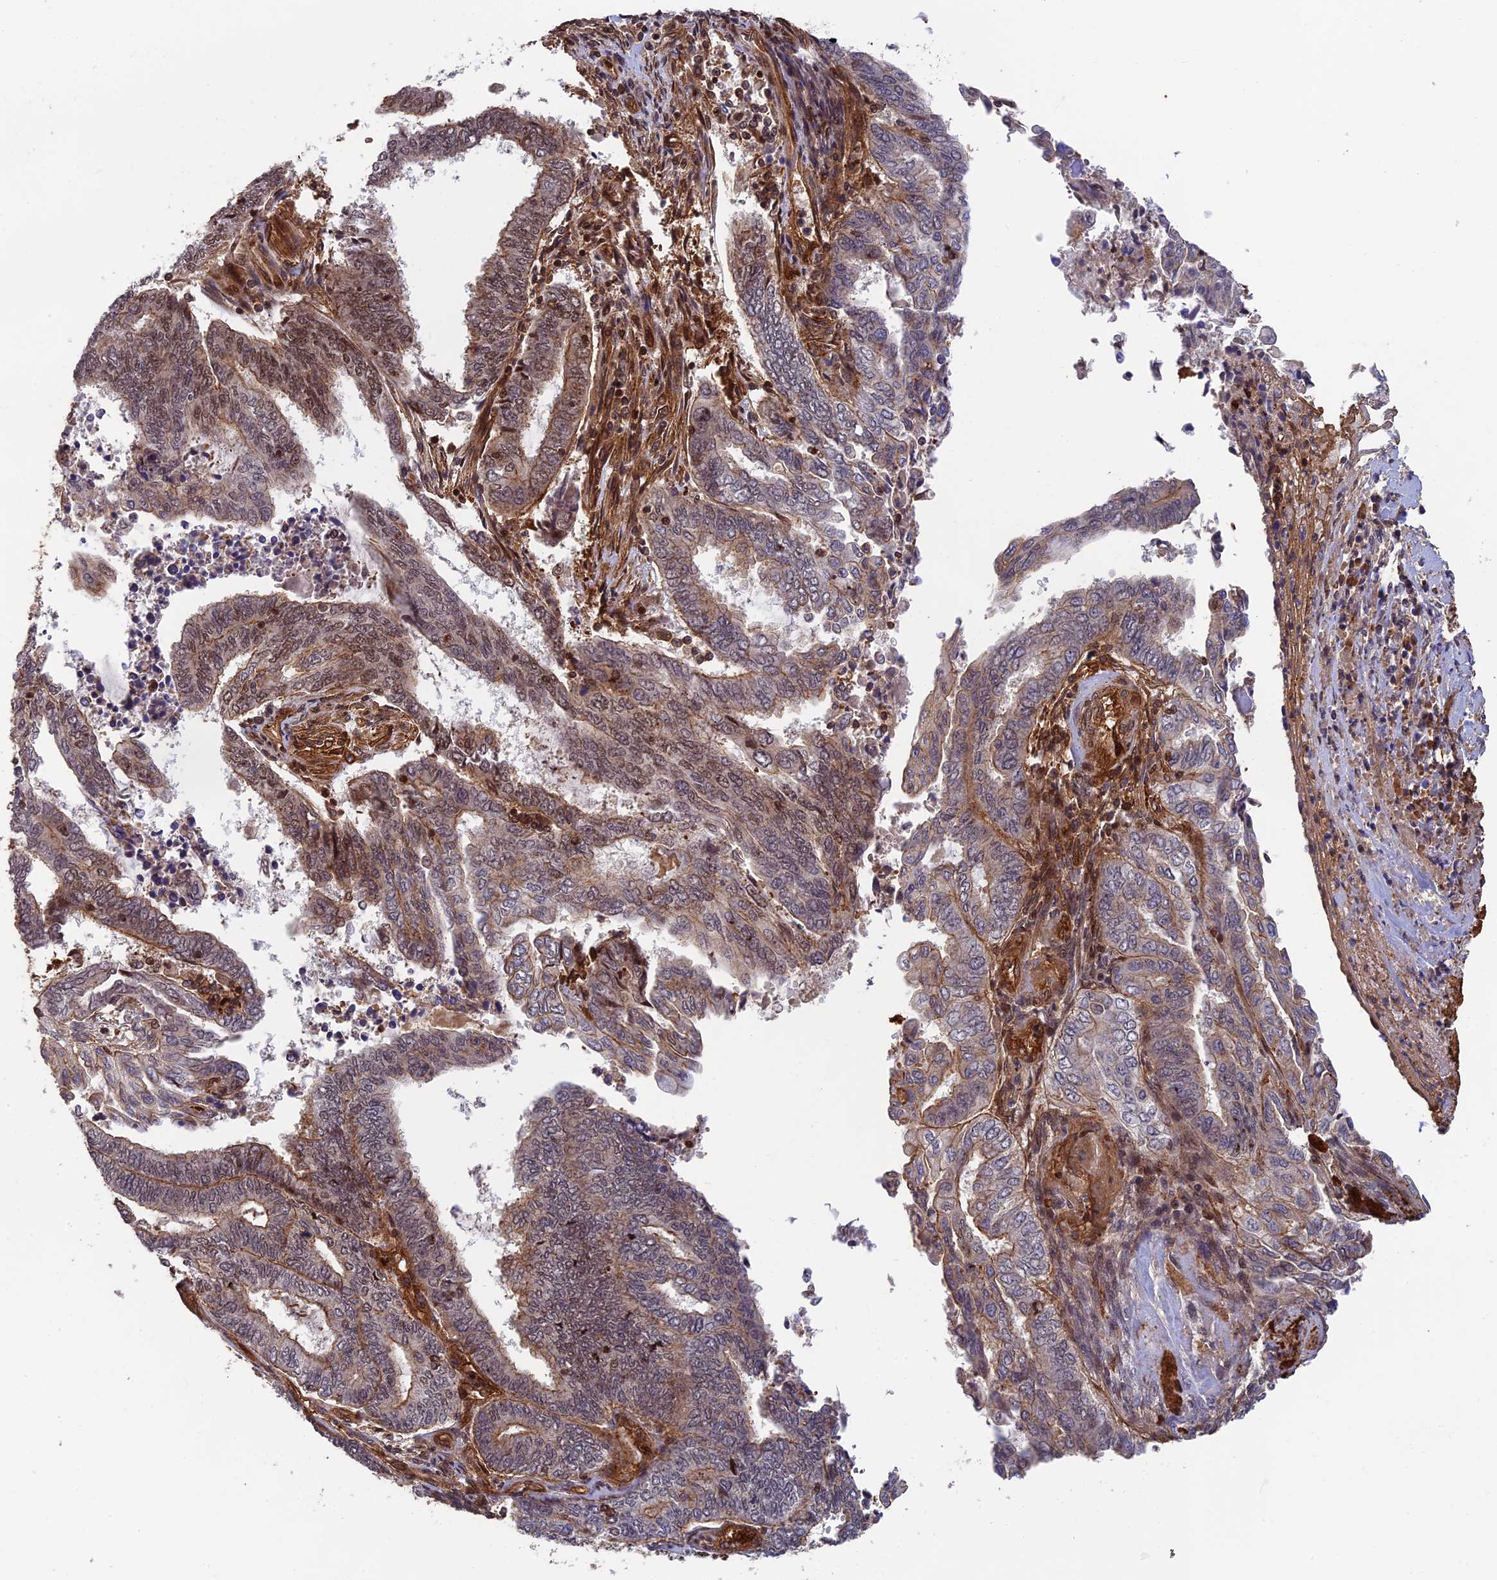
{"staining": {"intensity": "moderate", "quantity": "25%-75%", "location": "cytoplasmic/membranous,nuclear"}, "tissue": "endometrial cancer", "cell_type": "Tumor cells", "image_type": "cancer", "snomed": [{"axis": "morphology", "description": "Adenocarcinoma, NOS"}, {"axis": "topography", "description": "Uterus"}, {"axis": "topography", "description": "Endometrium"}], "caption": "This micrograph displays endometrial cancer (adenocarcinoma) stained with immunohistochemistry (IHC) to label a protein in brown. The cytoplasmic/membranous and nuclear of tumor cells show moderate positivity for the protein. Nuclei are counter-stained blue.", "gene": "OSBPL1A", "patient": {"sex": "female", "age": 70}}